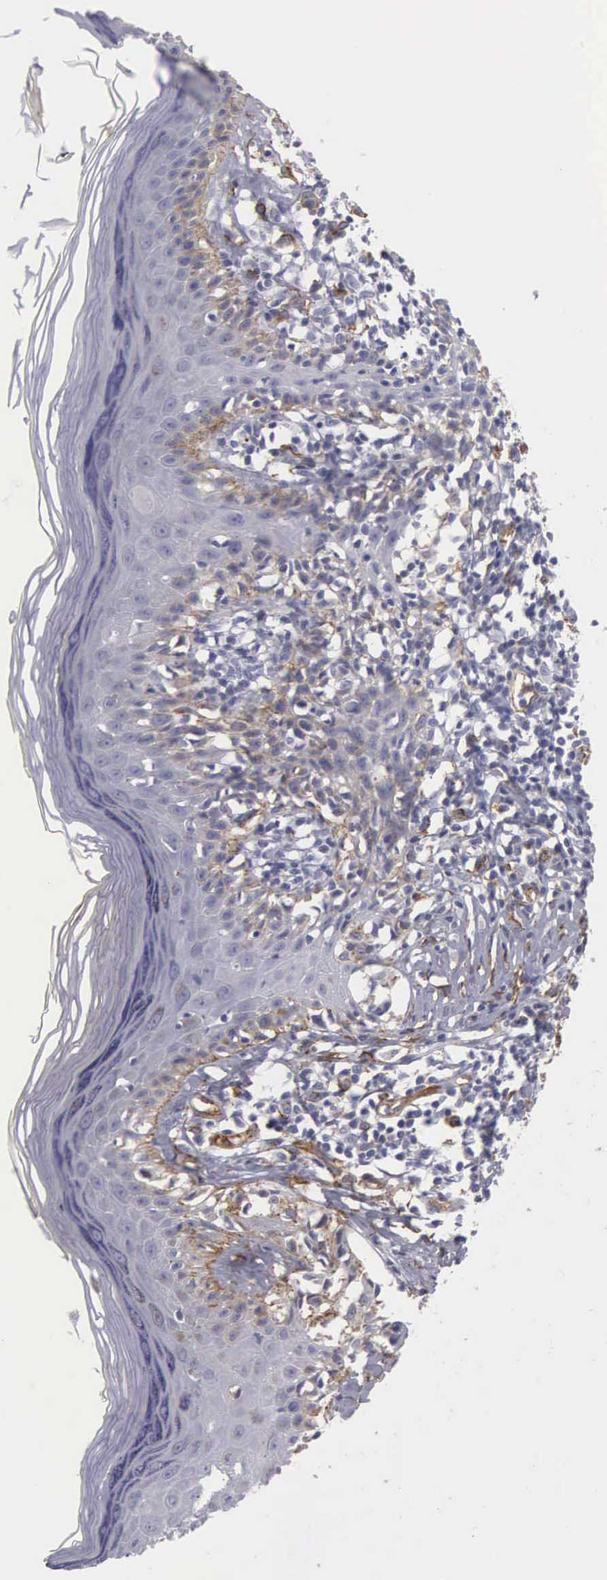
{"staining": {"intensity": "weak", "quantity": "25%-75%", "location": "cytoplasmic/membranous"}, "tissue": "melanoma", "cell_type": "Tumor cells", "image_type": "cancer", "snomed": [{"axis": "morphology", "description": "Malignant melanoma, NOS"}, {"axis": "topography", "description": "Skin"}], "caption": "IHC (DAB) staining of human melanoma exhibits weak cytoplasmic/membranous protein staining in approximately 25%-75% of tumor cells. (DAB (3,3'-diaminobenzidine) = brown stain, brightfield microscopy at high magnification).", "gene": "MAGEB10", "patient": {"sex": "female", "age": 52}}